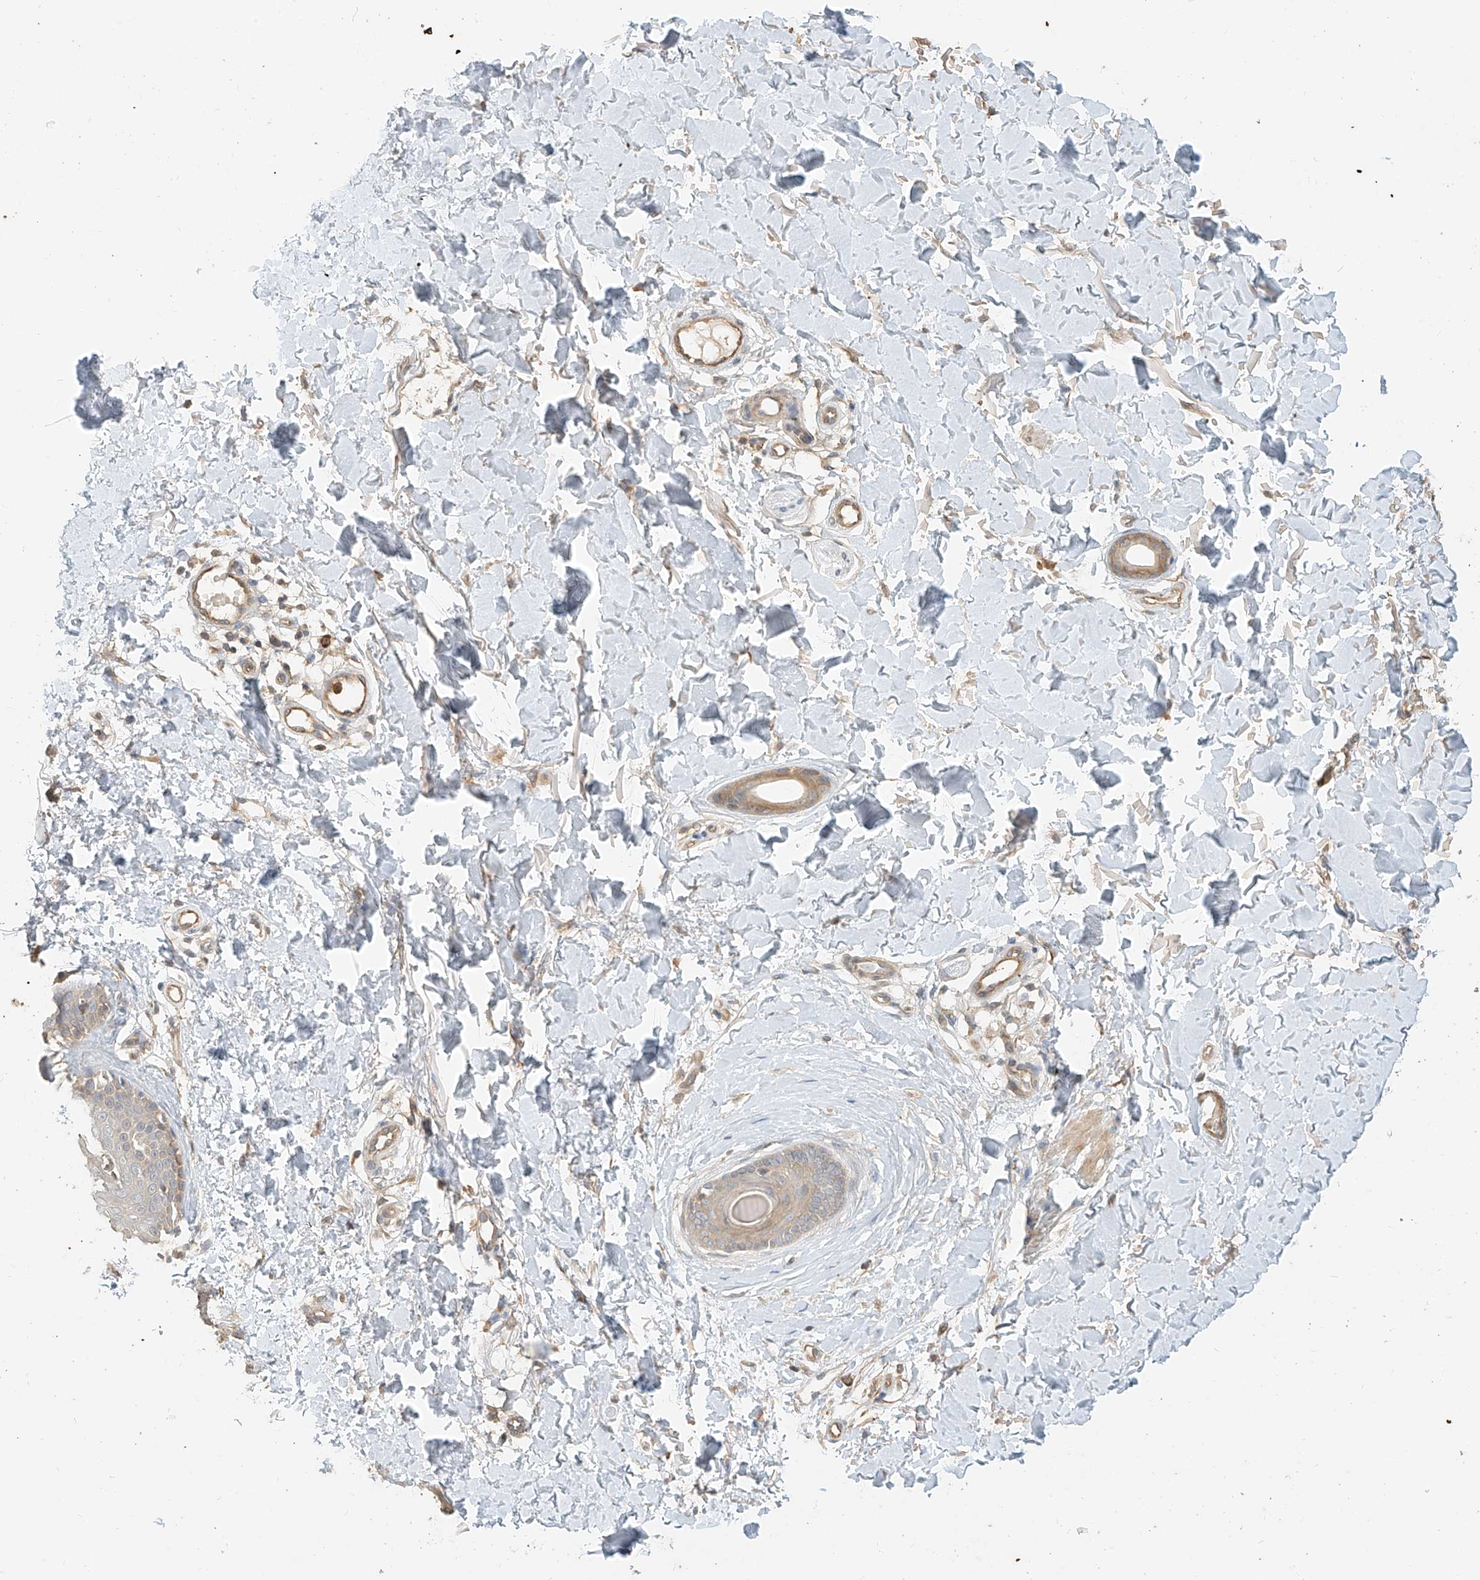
{"staining": {"intensity": "moderate", "quantity": ">75%", "location": "cytoplasmic/membranous"}, "tissue": "skin", "cell_type": "Fibroblasts", "image_type": "normal", "snomed": [{"axis": "morphology", "description": "Normal tissue, NOS"}, {"axis": "topography", "description": "Skin"}], "caption": "IHC micrograph of unremarkable human skin stained for a protein (brown), which displays medium levels of moderate cytoplasmic/membranous positivity in approximately >75% of fibroblasts.", "gene": "OFD1", "patient": {"sex": "male", "age": 37}}